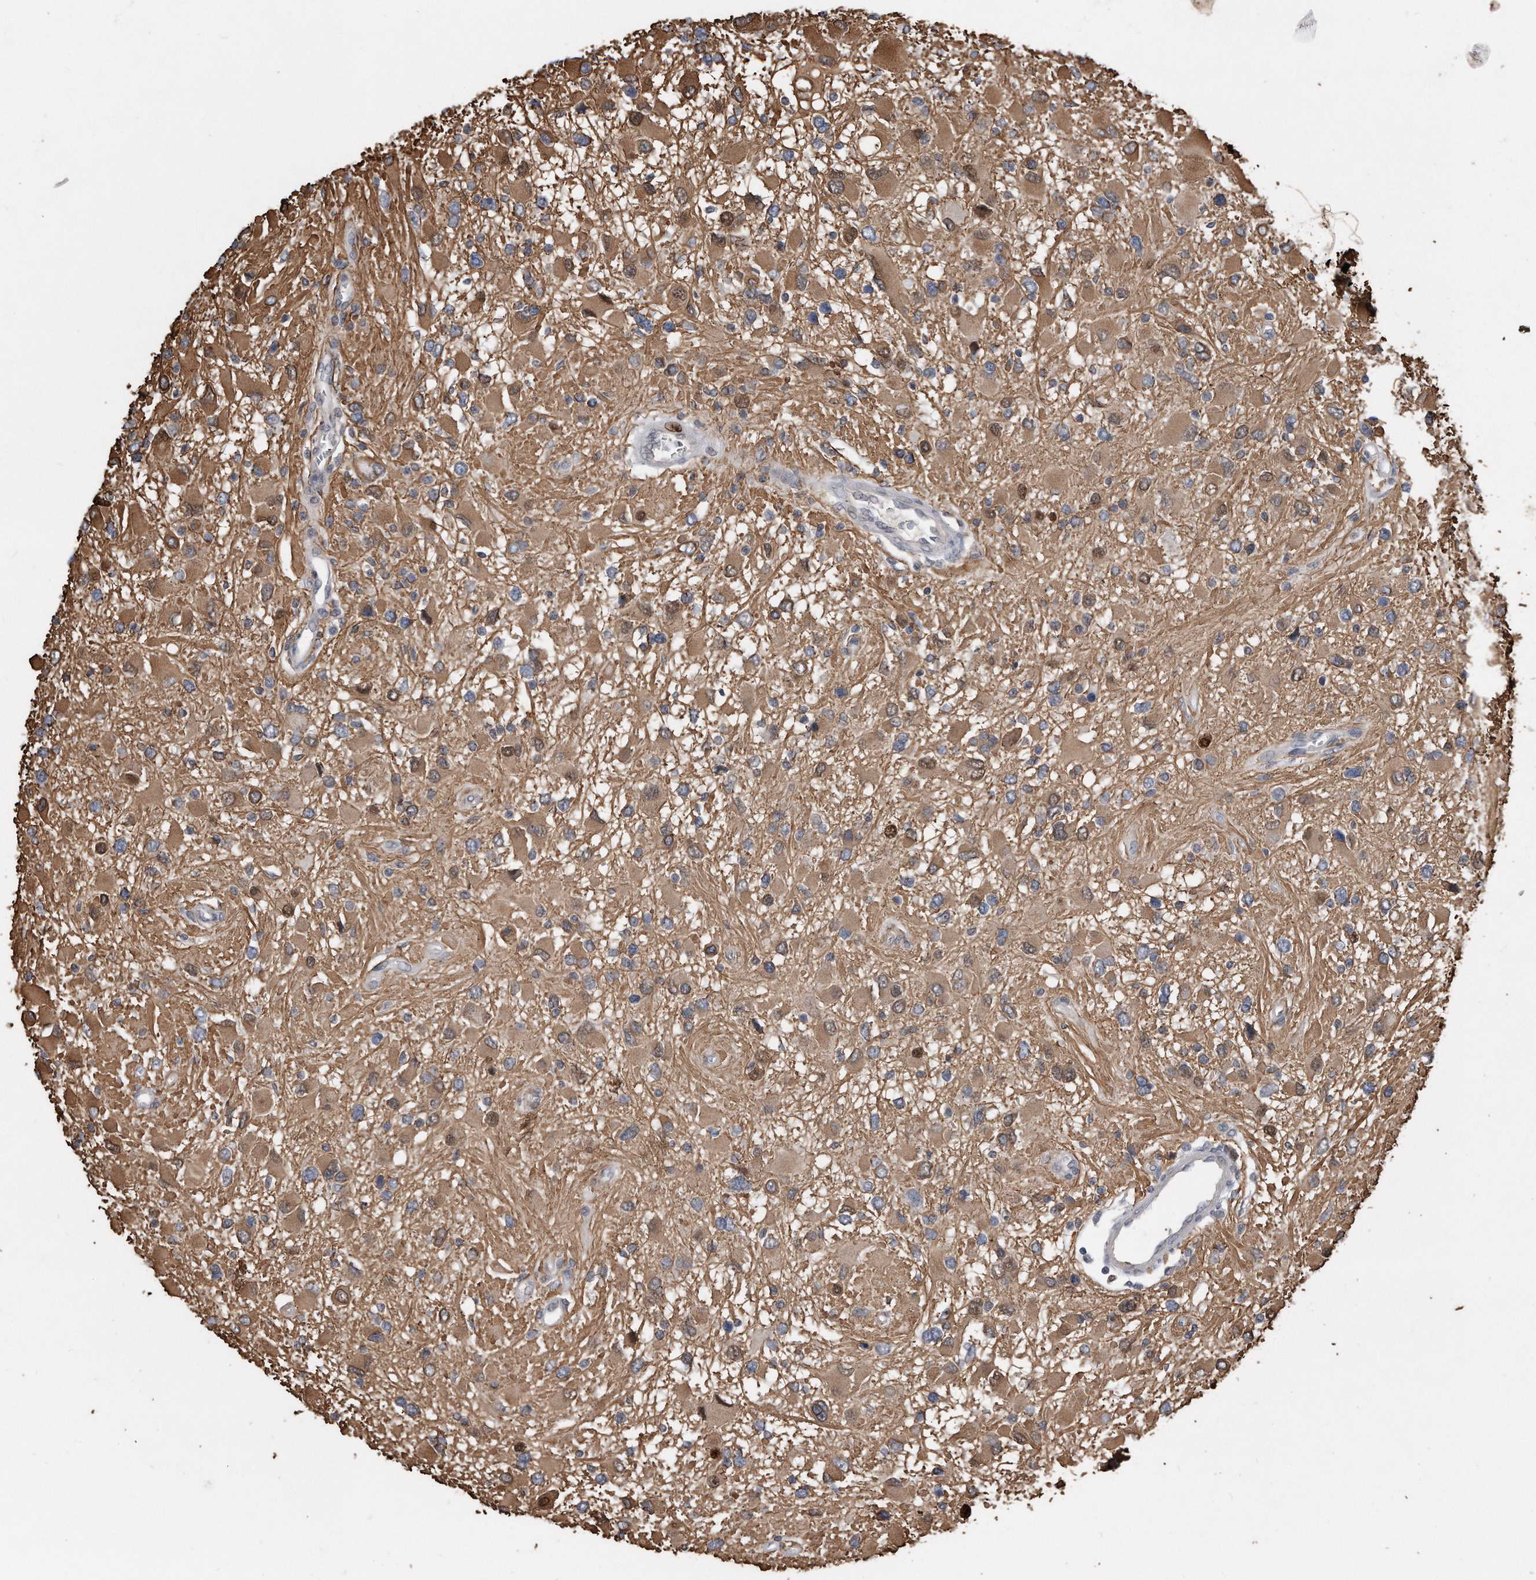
{"staining": {"intensity": "moderate", "quantity": ">75%", "location": "cytoplasmic/membranous"}, "tissue": "glioma", "cell_type": "Tumor cells", "image_type": "cancer", "snomed": [{"axis": "morphology", "description": "Glioma, malignant, High grade"}, {"axis": "topography", "description": "Brain"}], "caption": "Glioma stained for a protein (brown) exhibits moderate cytoplasmic/membranous positive expression in about >75% of tumor cells.", "gene": "PCNA", "patient": {"sex": "male", "age": 53}}